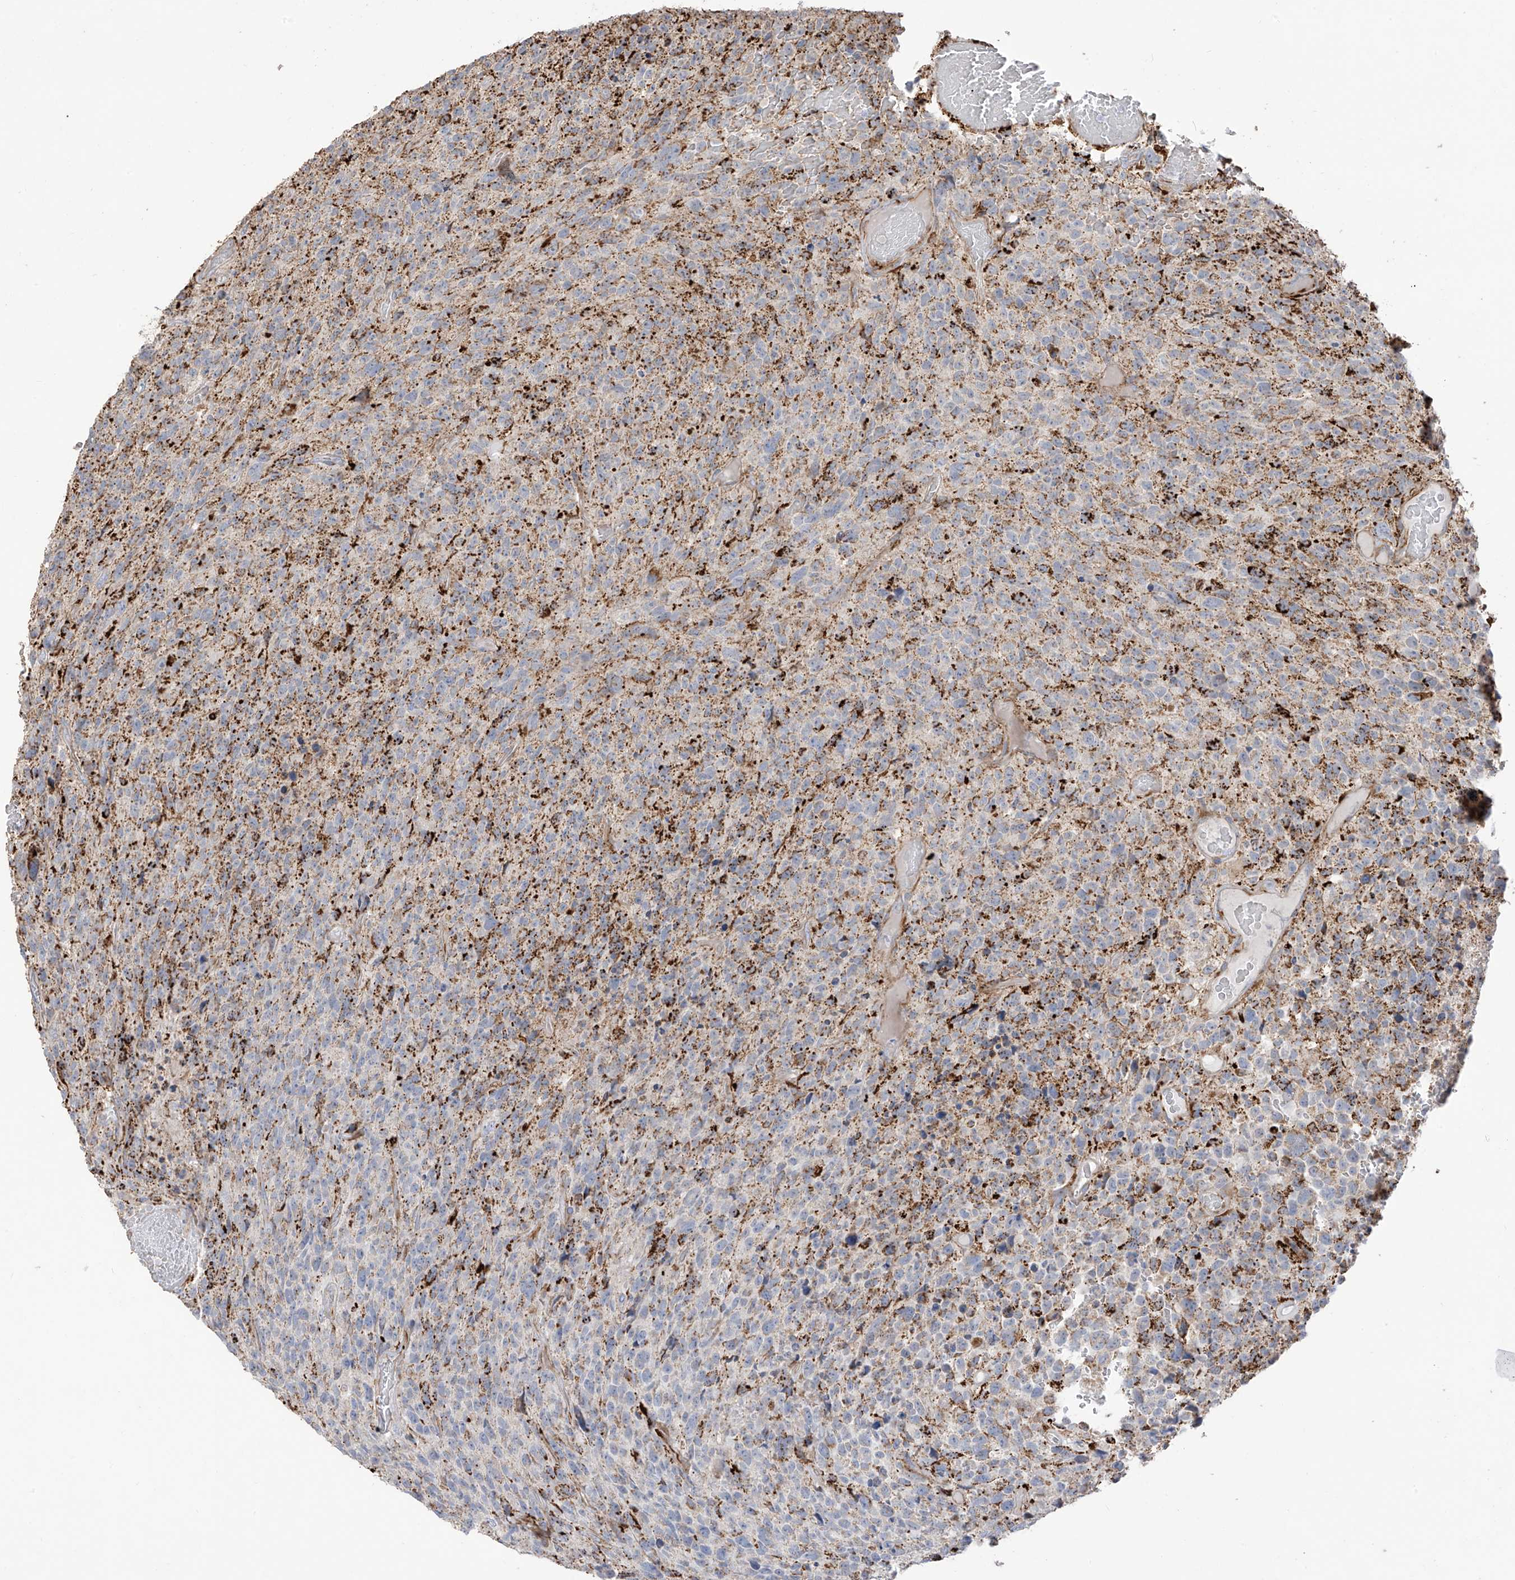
{"staining": {"intensity": "negative", "quantity": "none", "location": "none"}, "tissue": "glioma", "cell_type": "Tumor cells", "image_type": "cancer", "snomed": [{"axis": "morphology", "description": "Glioma, malignant, High grade"}, {"axis": "topography", "description": "Brain"}], "caption": "Photomicrograph shows no protein positivity in tumor cells of malignant glioma (high-grade) tissue.", "gene": "DCDC2", "patient": {"sex": "male", "age": 69}}